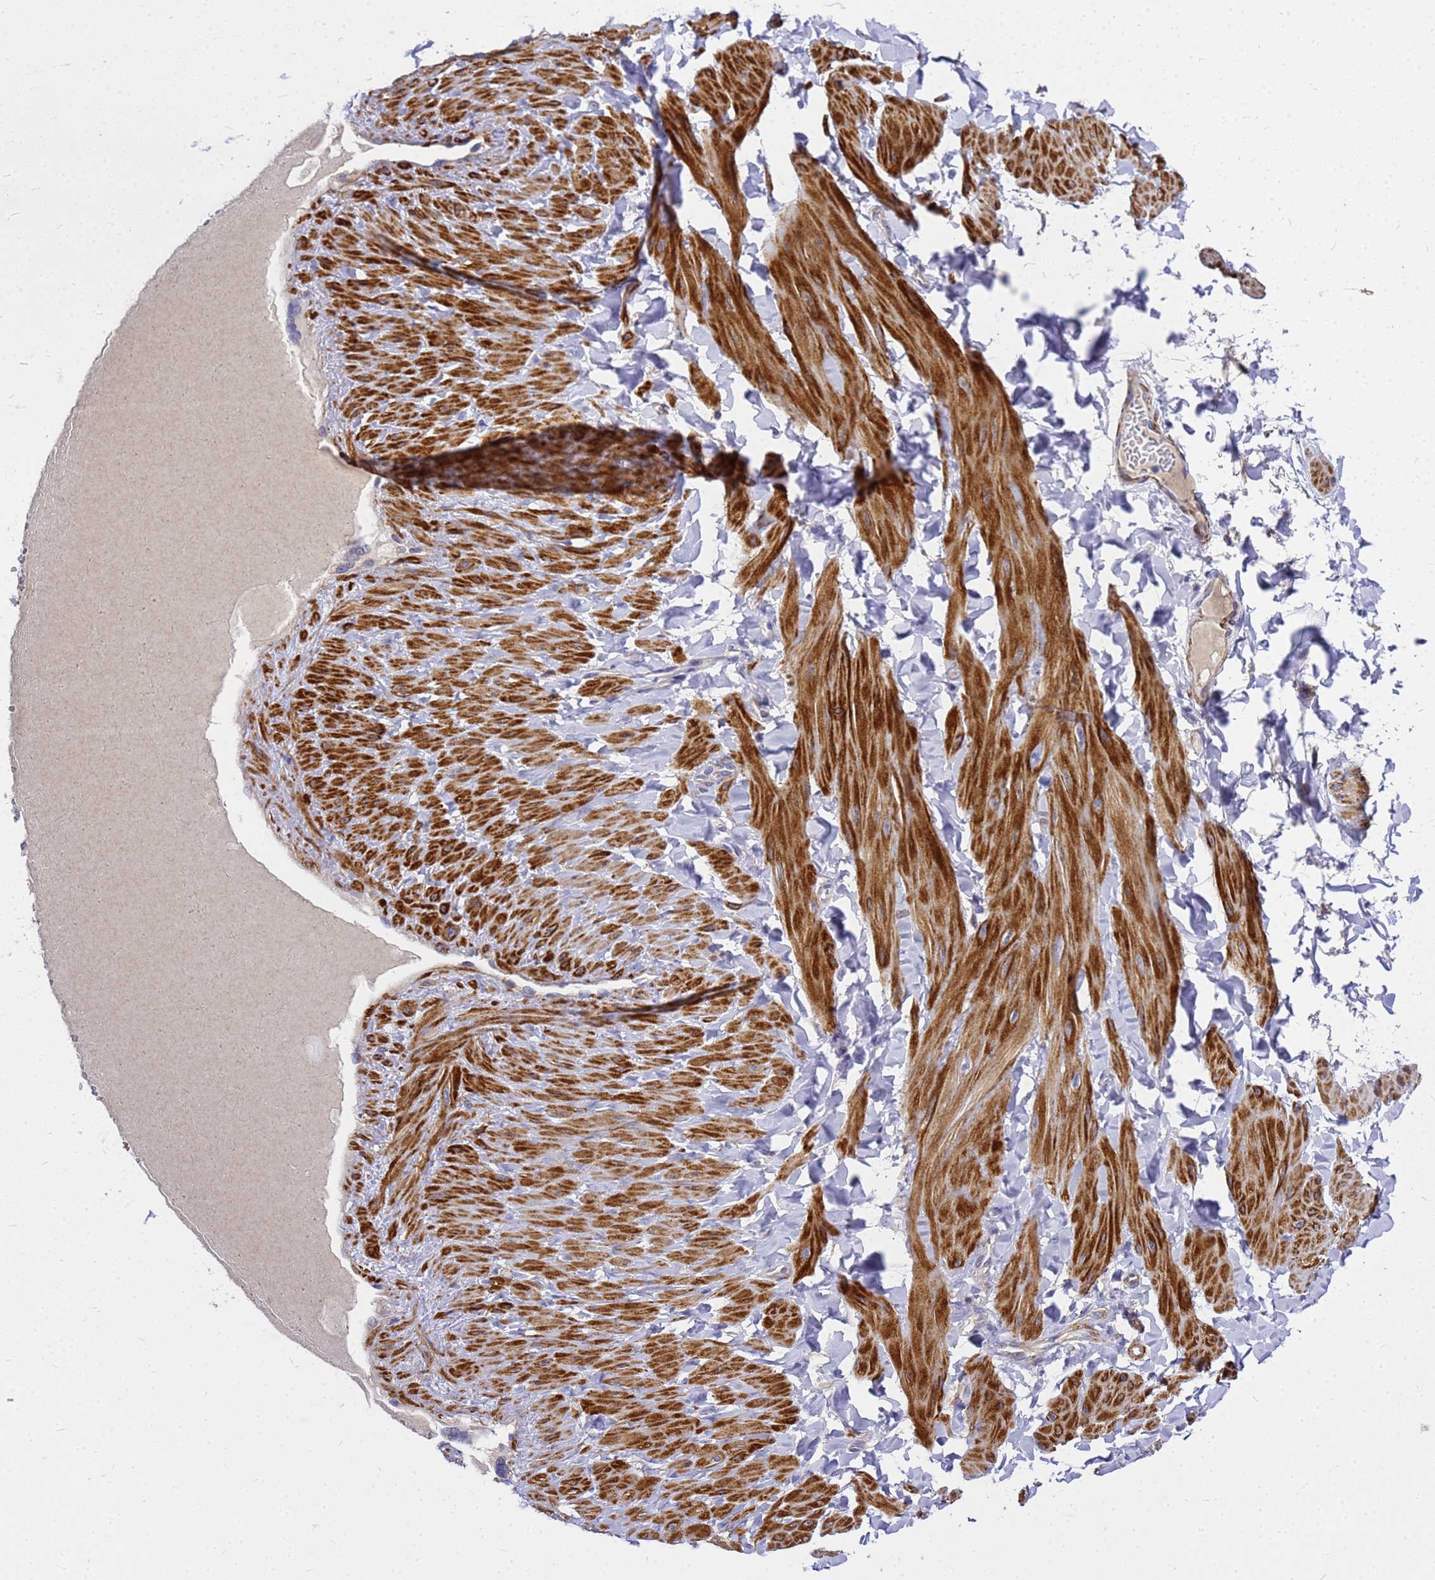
{"staining": {"intensity": "negative", "quantity": "none", "location": "none"}, "tissue": "adipose tissue", "cell_type": "Adipocytes", "image_type": "normal", "snomed": [{"axis": "morphology", "description": "Normal tissue, NOS"}, {"axis": "topography", "description": "Adipose tissue"}, {"axis": "topography", "description": "Vascular tissue"}, {"axis": "topography", "description": "Peripheral nerve tissue"}], "caption": "A histopathology image of adipose tissue stained for a protein exhibits no brown staining in adipocytes. (DAB (3,3'-diaminobenzidine) IHC visualized using brightfield microscopy, high magnification).", "gene": "POP7", "patient": {"sex": "male", "age": 25}}